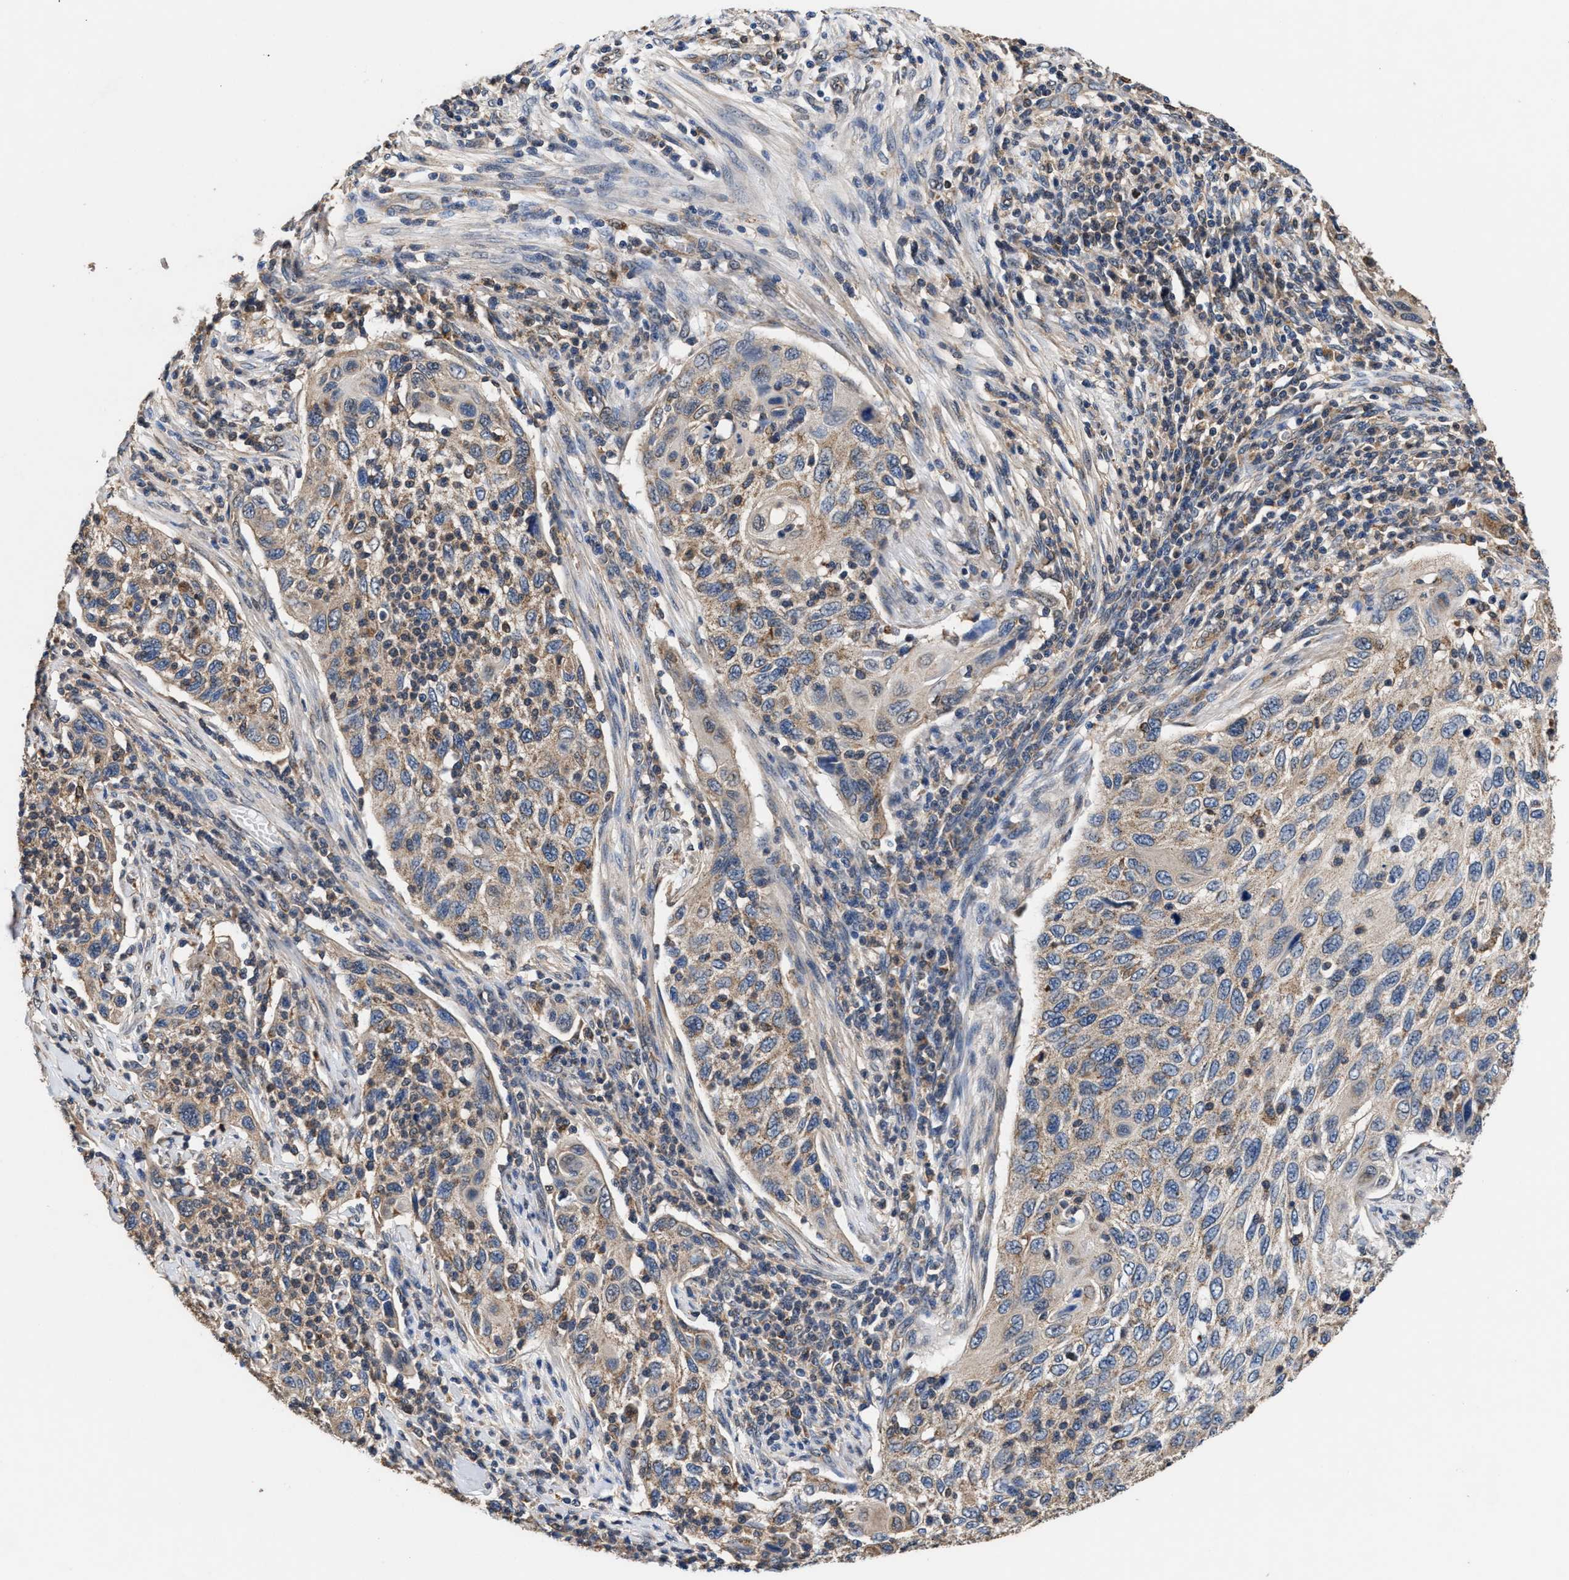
{"staining": {"intensity": "weak", "quantity": ">75%", "location": "cytoplasmic/membranous"}, "tissue": "cervical cancer", "cell_type": "Tumor cells", "image_type": "cancer", "snomed": [{"axis": "morphology", "description": "Squamous cell carcinoma, NOS"}, {"axis": "topography", "description": "Cervix"}], "caption": "Immunohistochemical staining of human cervical squamous cell carcinoma displays low levels of weak cytoplasmic/membranous positivity in approximately >75% of tumor cells.", "gene": "ACLY", "patient": {"sex": "female", "age": 70}}